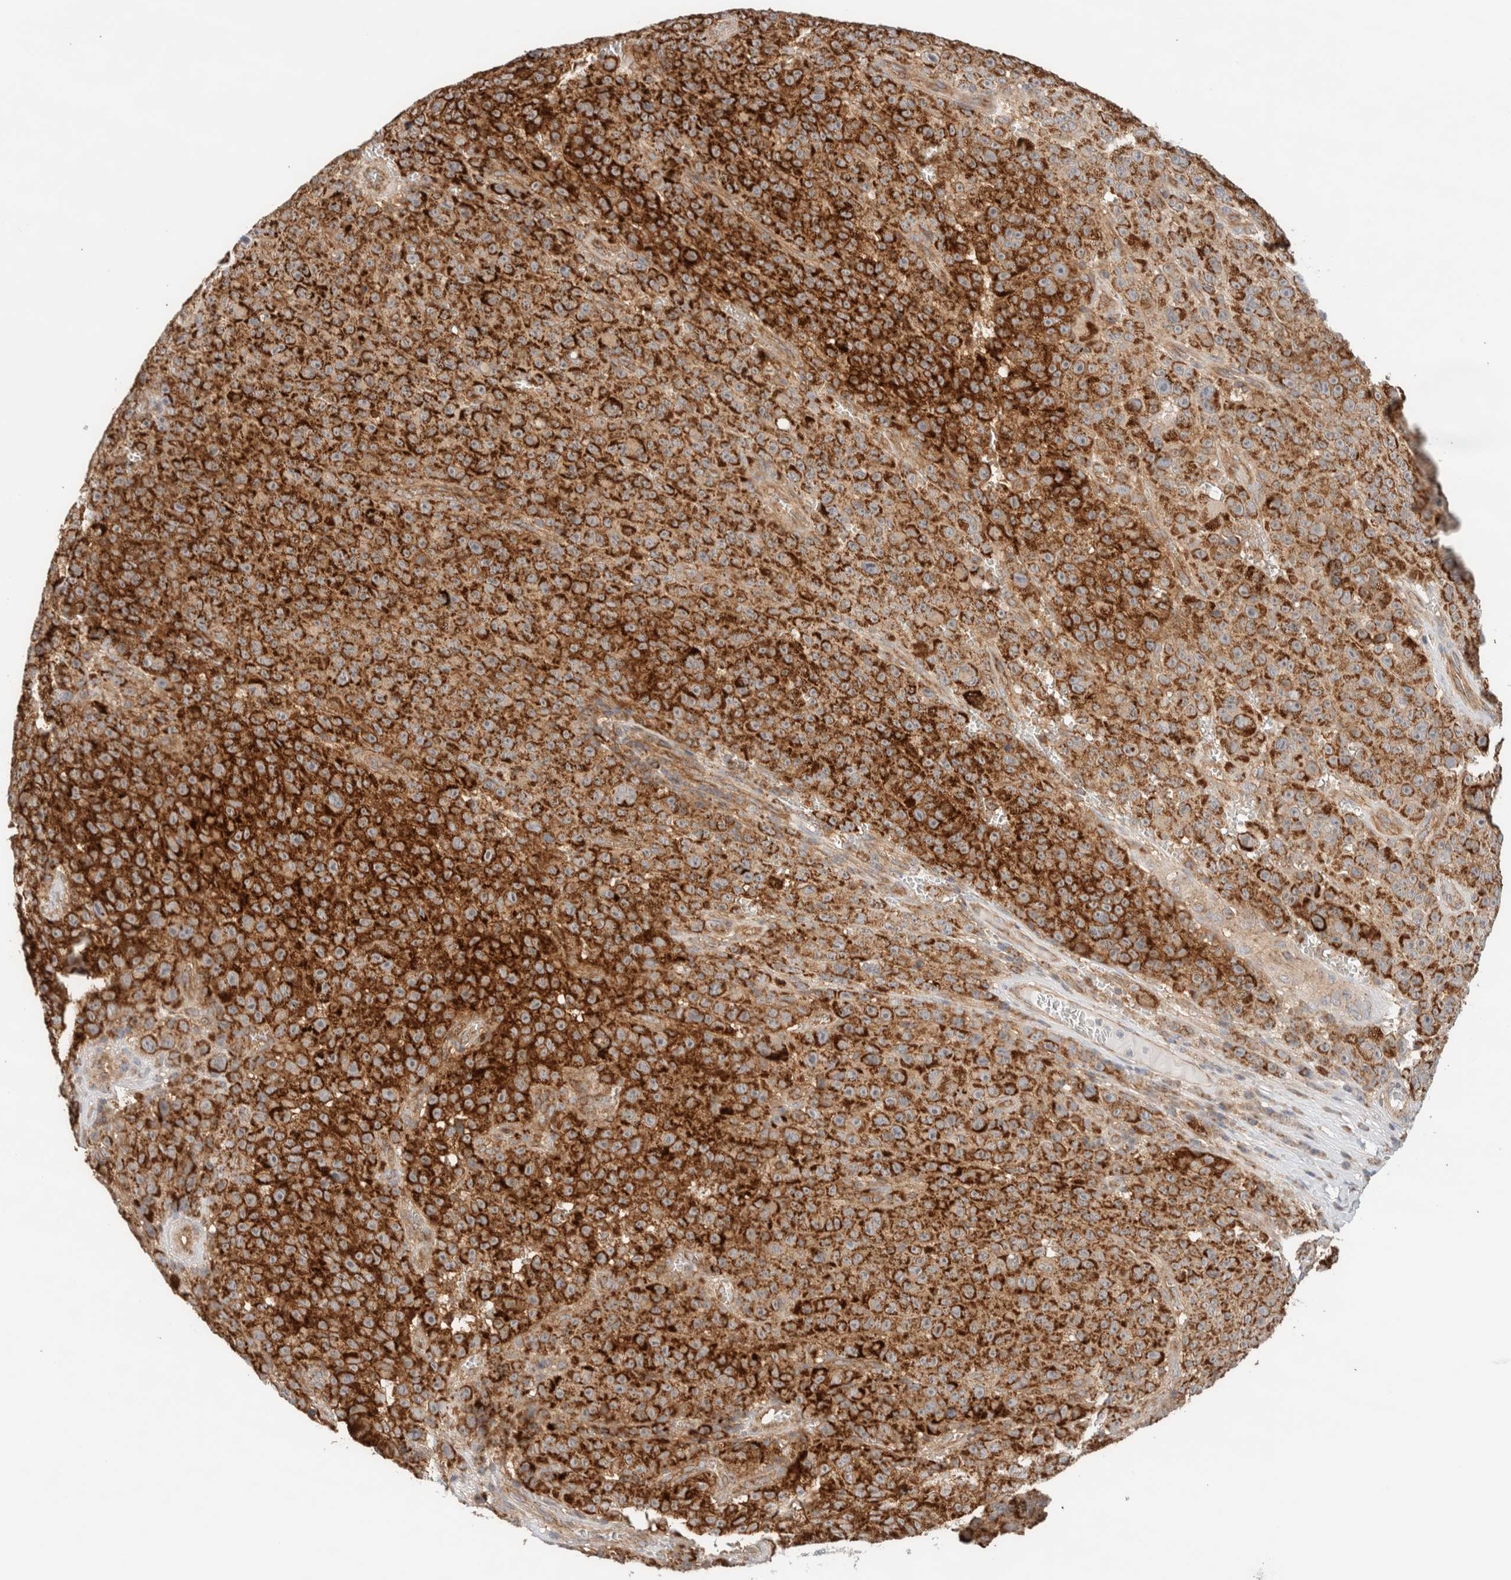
{"staining": {"intensity": "strong", "quantity": ">75%", "location": "cytoplasmic/membranous"}, "tissue": "melanoma", "cell_type": "Tumor cells", "image_type": "cancer", "snomed": [{"axis": "morphology", "description": "Malignant melanoma, NOS"}, {"axis": "topography", "description": "Skin"}], "caption": "Malignant melanoma stained for a protein (brown) reveals strong cytoplasmic/membranous positive staining in approximately >75% of tumor cells.", "gene": "MRM3", "patient": {"sex": "female", "age": 82}}